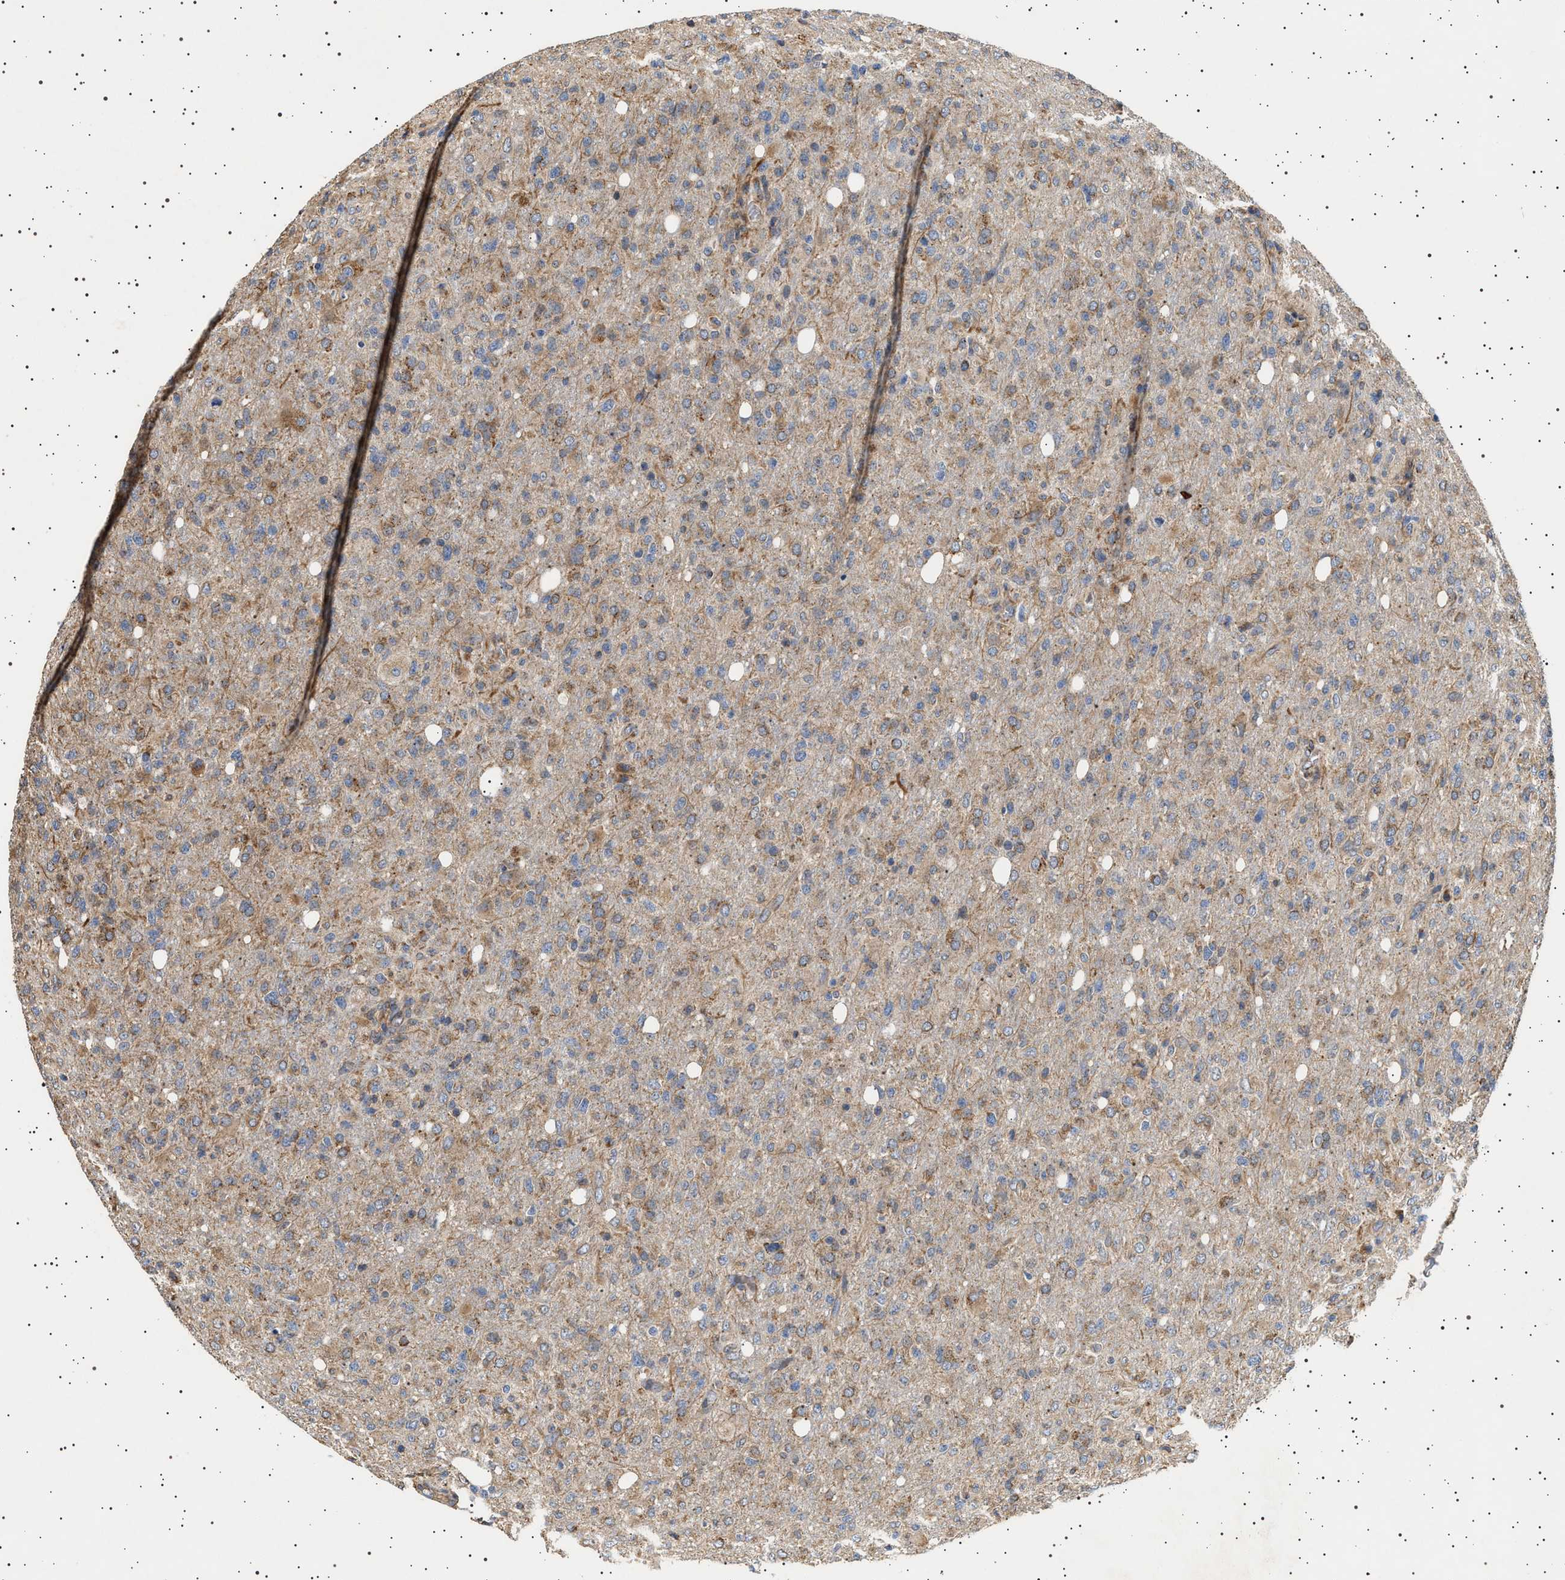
{"staining": {"intensity": "weak", "quantity": ">75%", "location": "cytoplasmic/membranous"}, "tissue": "glioma", "cell_type": "Tumor cells", "image_type": "cancer", "snomed": [{"axis": "morphology", "description": "Glioma, malignant, High grade"}, {"axis": "topography", "description": "Brain"}], "caption": "IHC of glioma shows low levels of weak cytoplasmic/membranous positivity in about >75% of tumor cells.", "gene": "TRUB2", "patient": {"sex": "female", "age": 57}}